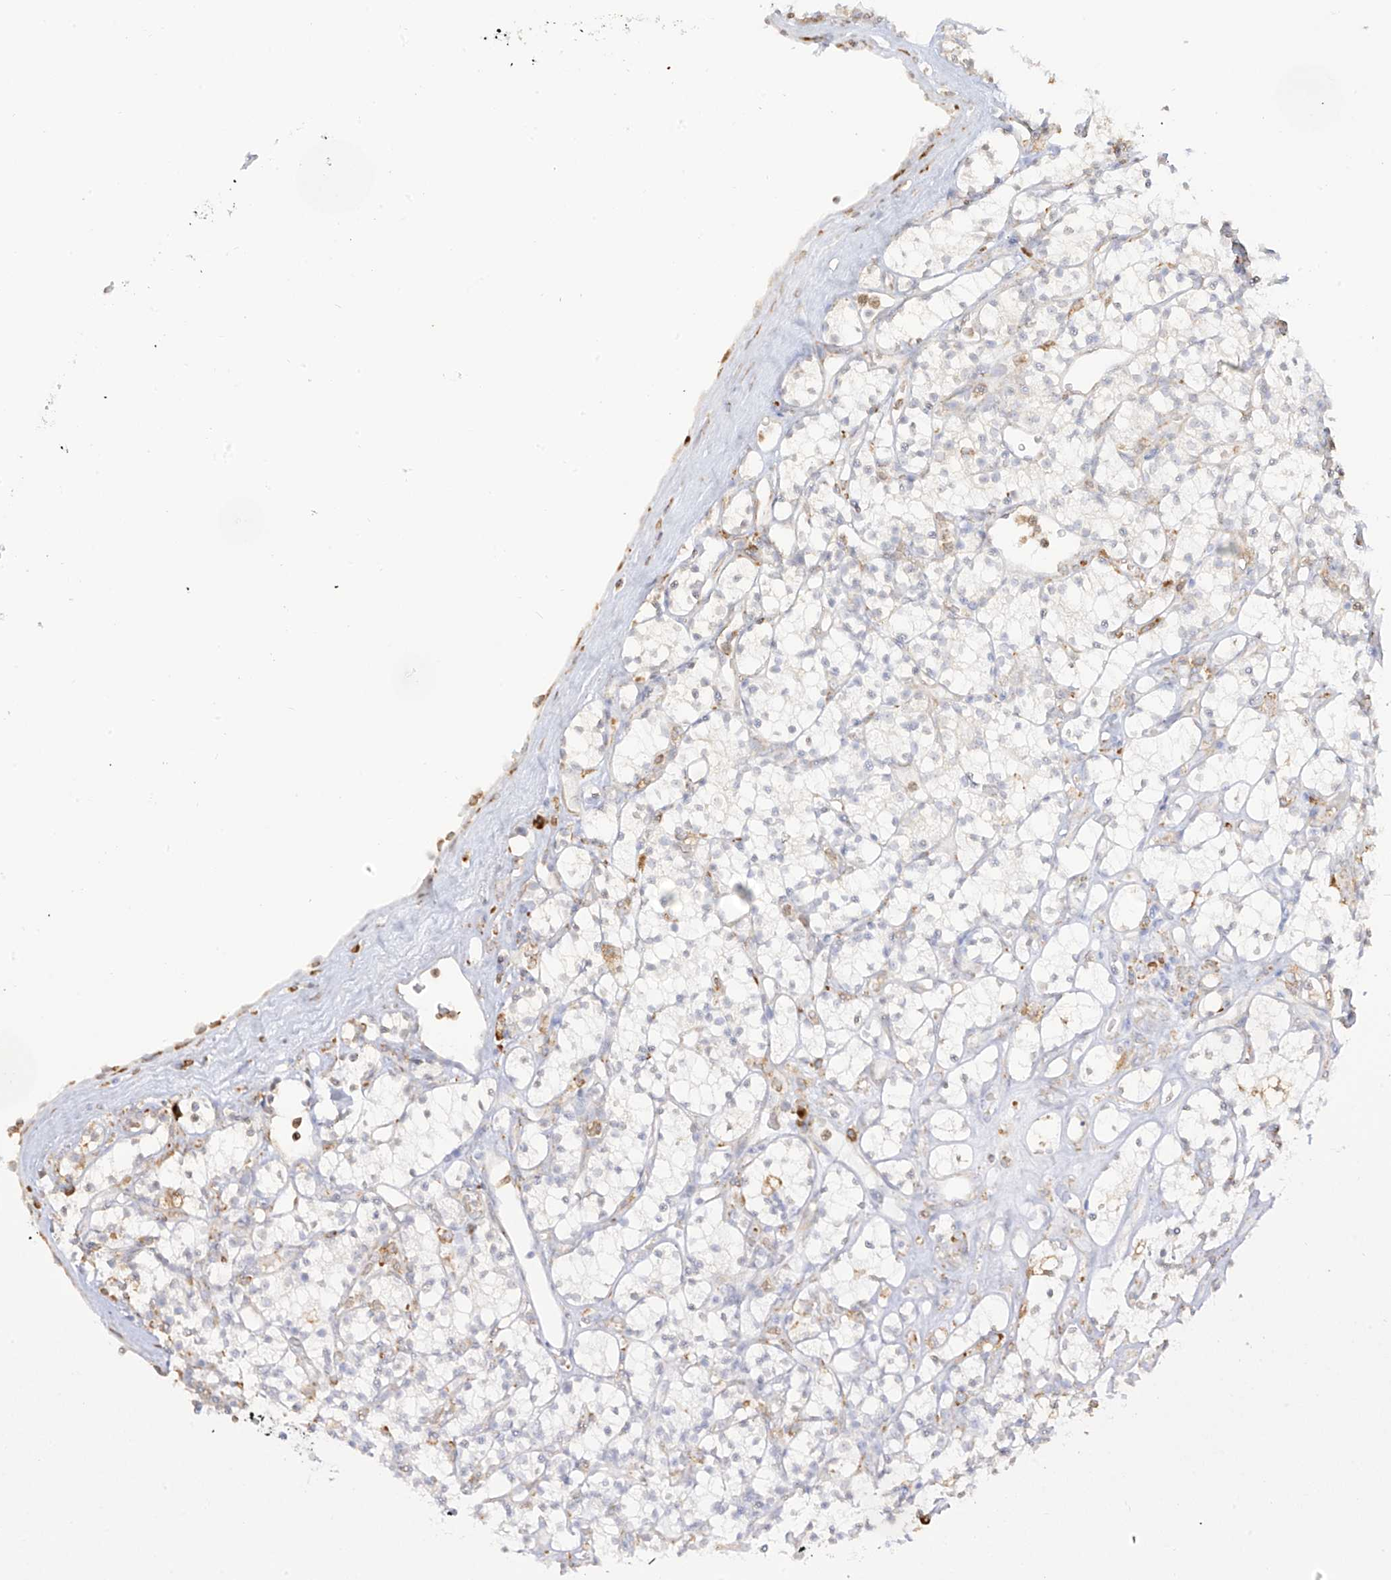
{"staining": {"intensity": "weak", "quantity": "<25%", "location": "cytoplasmic/membranous"}, "tissue": "renal cancer", "cell_type": "Tumor cells", "image_type": "cancer", "snomed": [{"axis": "morphology", "description": "Adenocarcinoma, NOS"}, {"axis": "topography", "description": "Kidney"}], "caption": "Immunohistochemical staining of renal adenocarcinoma exhibits no significant staining in tumor cells. Brightfield microscopy of IHC stained with DAB (brown) and hematoxylin (blue), captured at high magnification.", "gene": "LRRC59", "patient": {"sex": "male", "age": 77}}